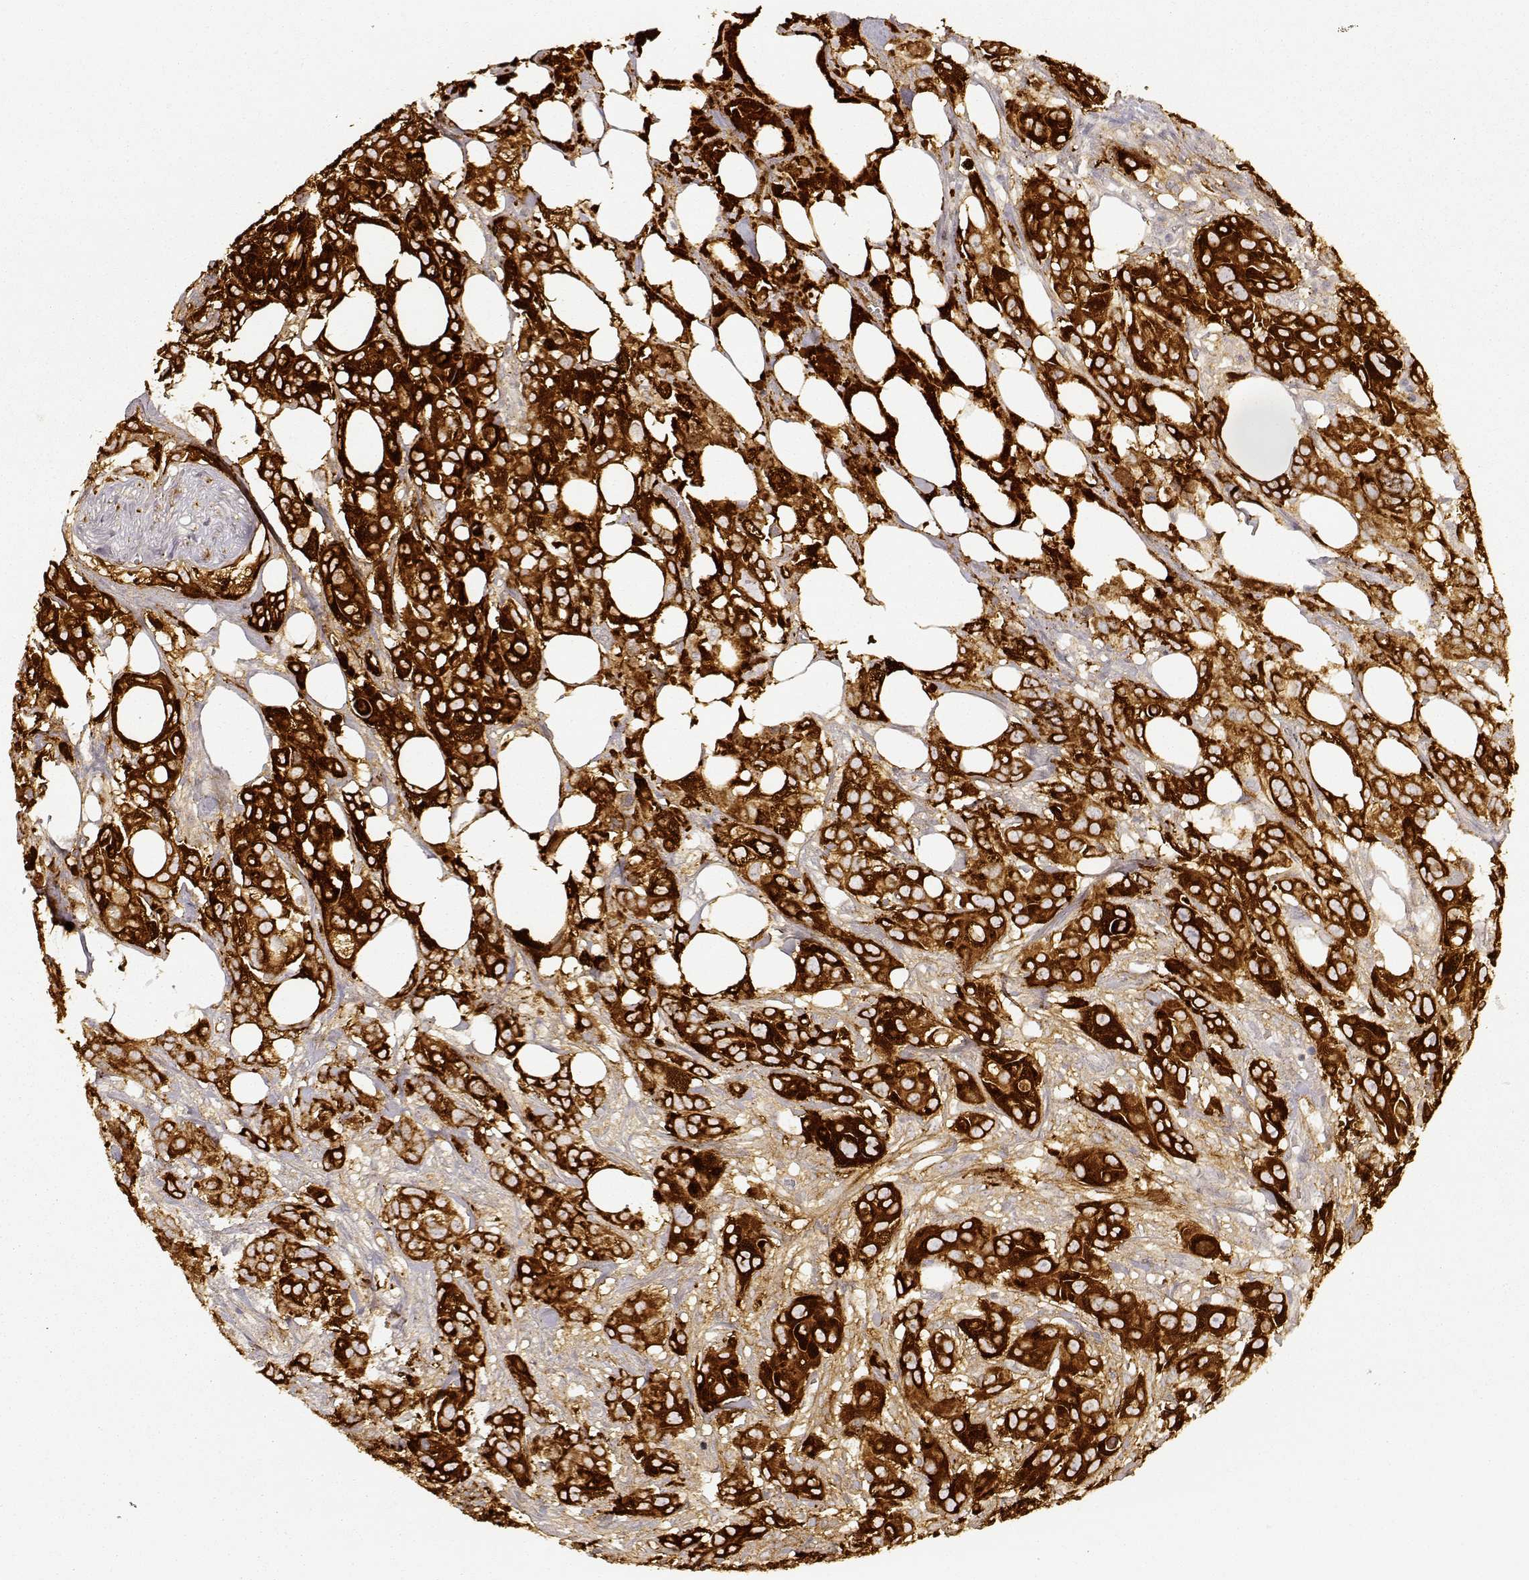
{"staining": {"intensity": "strong", "quantity": ">75%", "location": "cytoplasmic/membranous"}, "tissue": "urothelial cancer", "cell_type": "Tumor cells", "image_type": "cancer", "snomed": [{"axis": "morphology", "description": "Urothelial carcinoma, NOS"}, {"axis": "morphology", "description": "Urothelial carcinoma, High grade"}, {"axis": "topography", "description": "Urinary bladder"}], "caption": "Human urothelial cancer stained with a protein marker displays strong staining in tumor cells.", "gene": "LAMC2", "patient": {"sex": "male", "age": 63}}